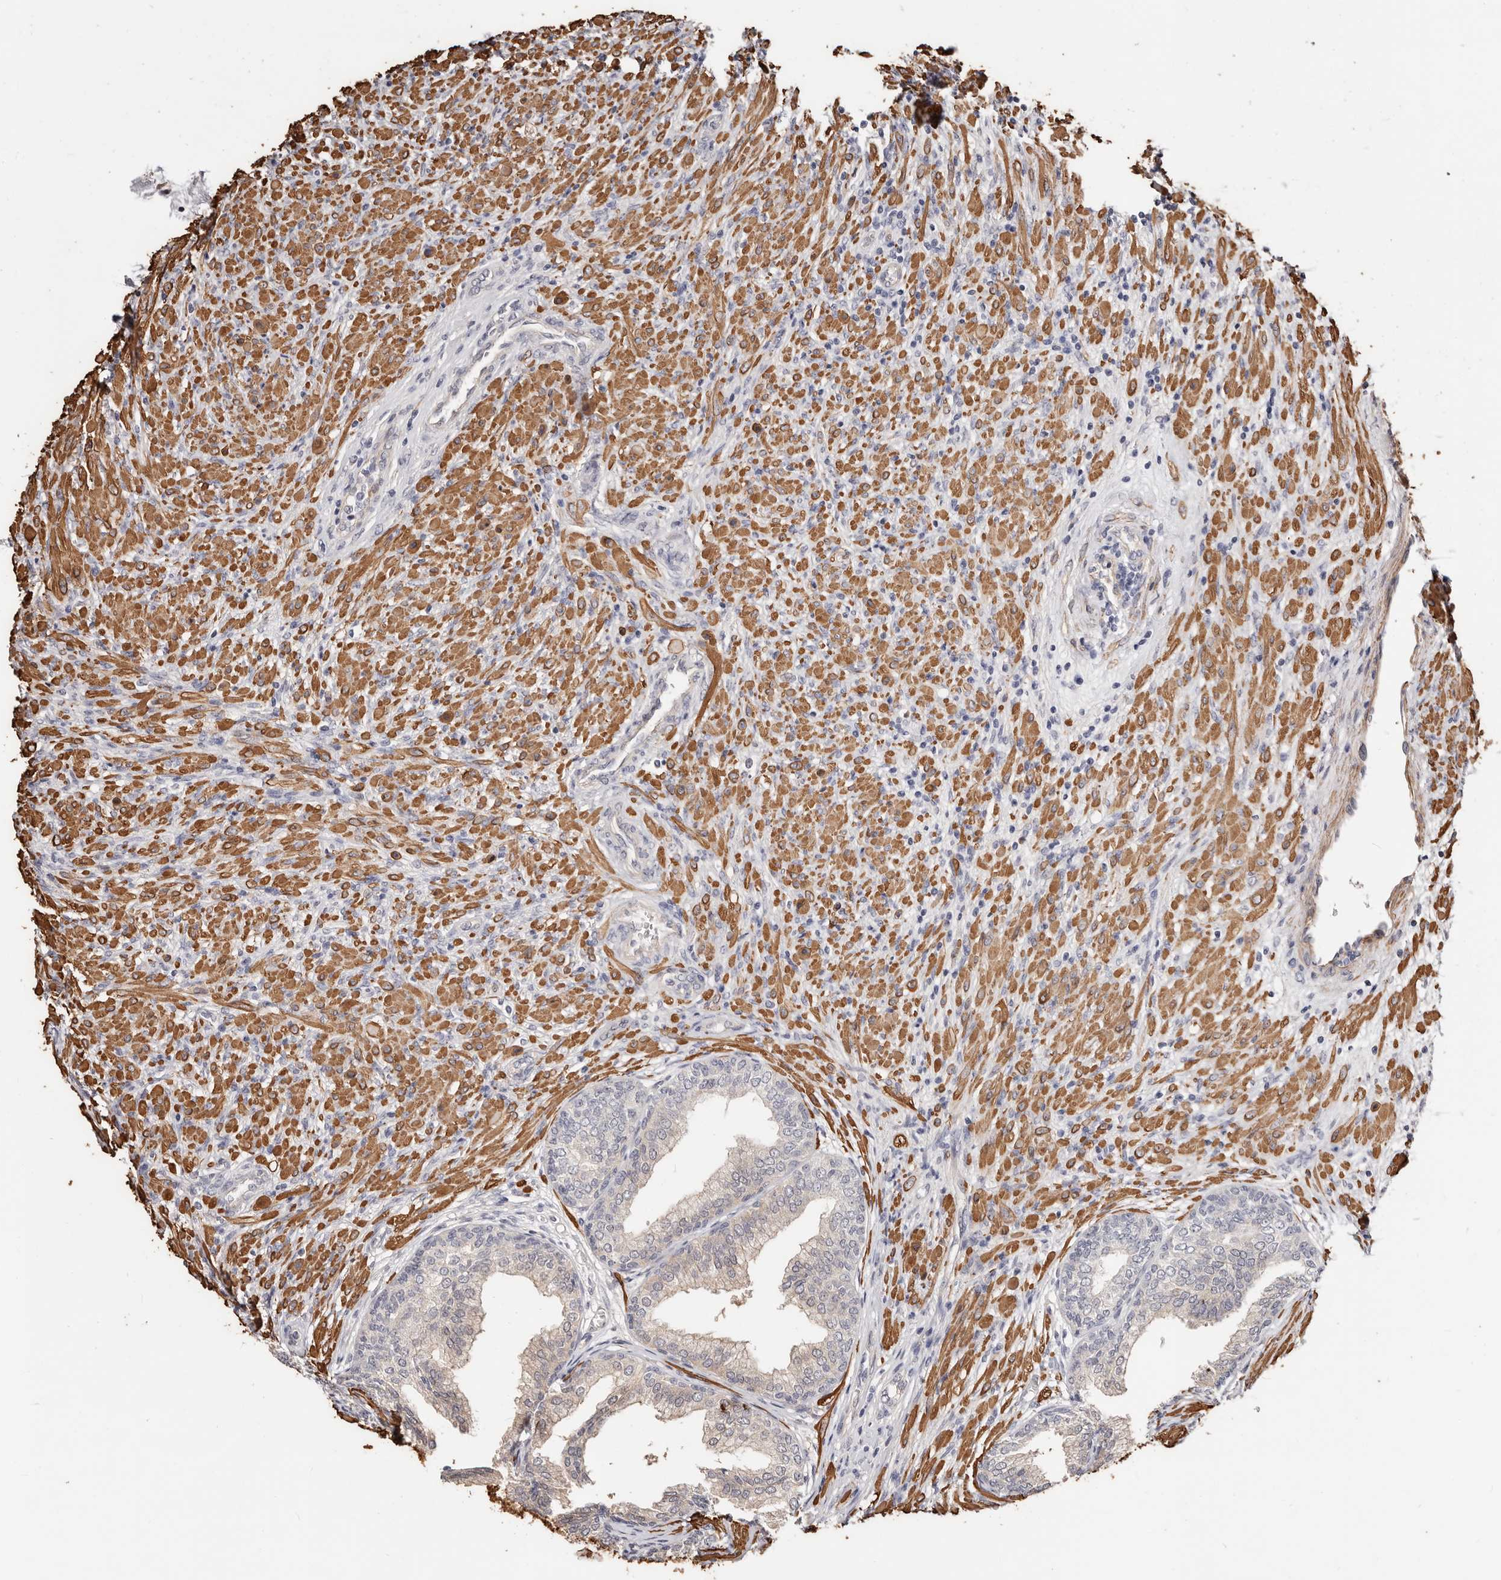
{"staining": {"intensity": "weak", "quantity": "<25%", "location": "cytoplasmic/membranous"}, "tissue": "prostate", "cell_type": "Glandular cells", "image_type": "normal", "snomed": [{"axis": "morphology", "description": "Normal tissue, NOS"}, {"axis": "topography", "description": "Prostate"}], "caption": "IHC of unremarkable human prostate displays no staining in glandular cells.", "gene": "TRIP13", "patient": {"sex": "male", "age": 76}}